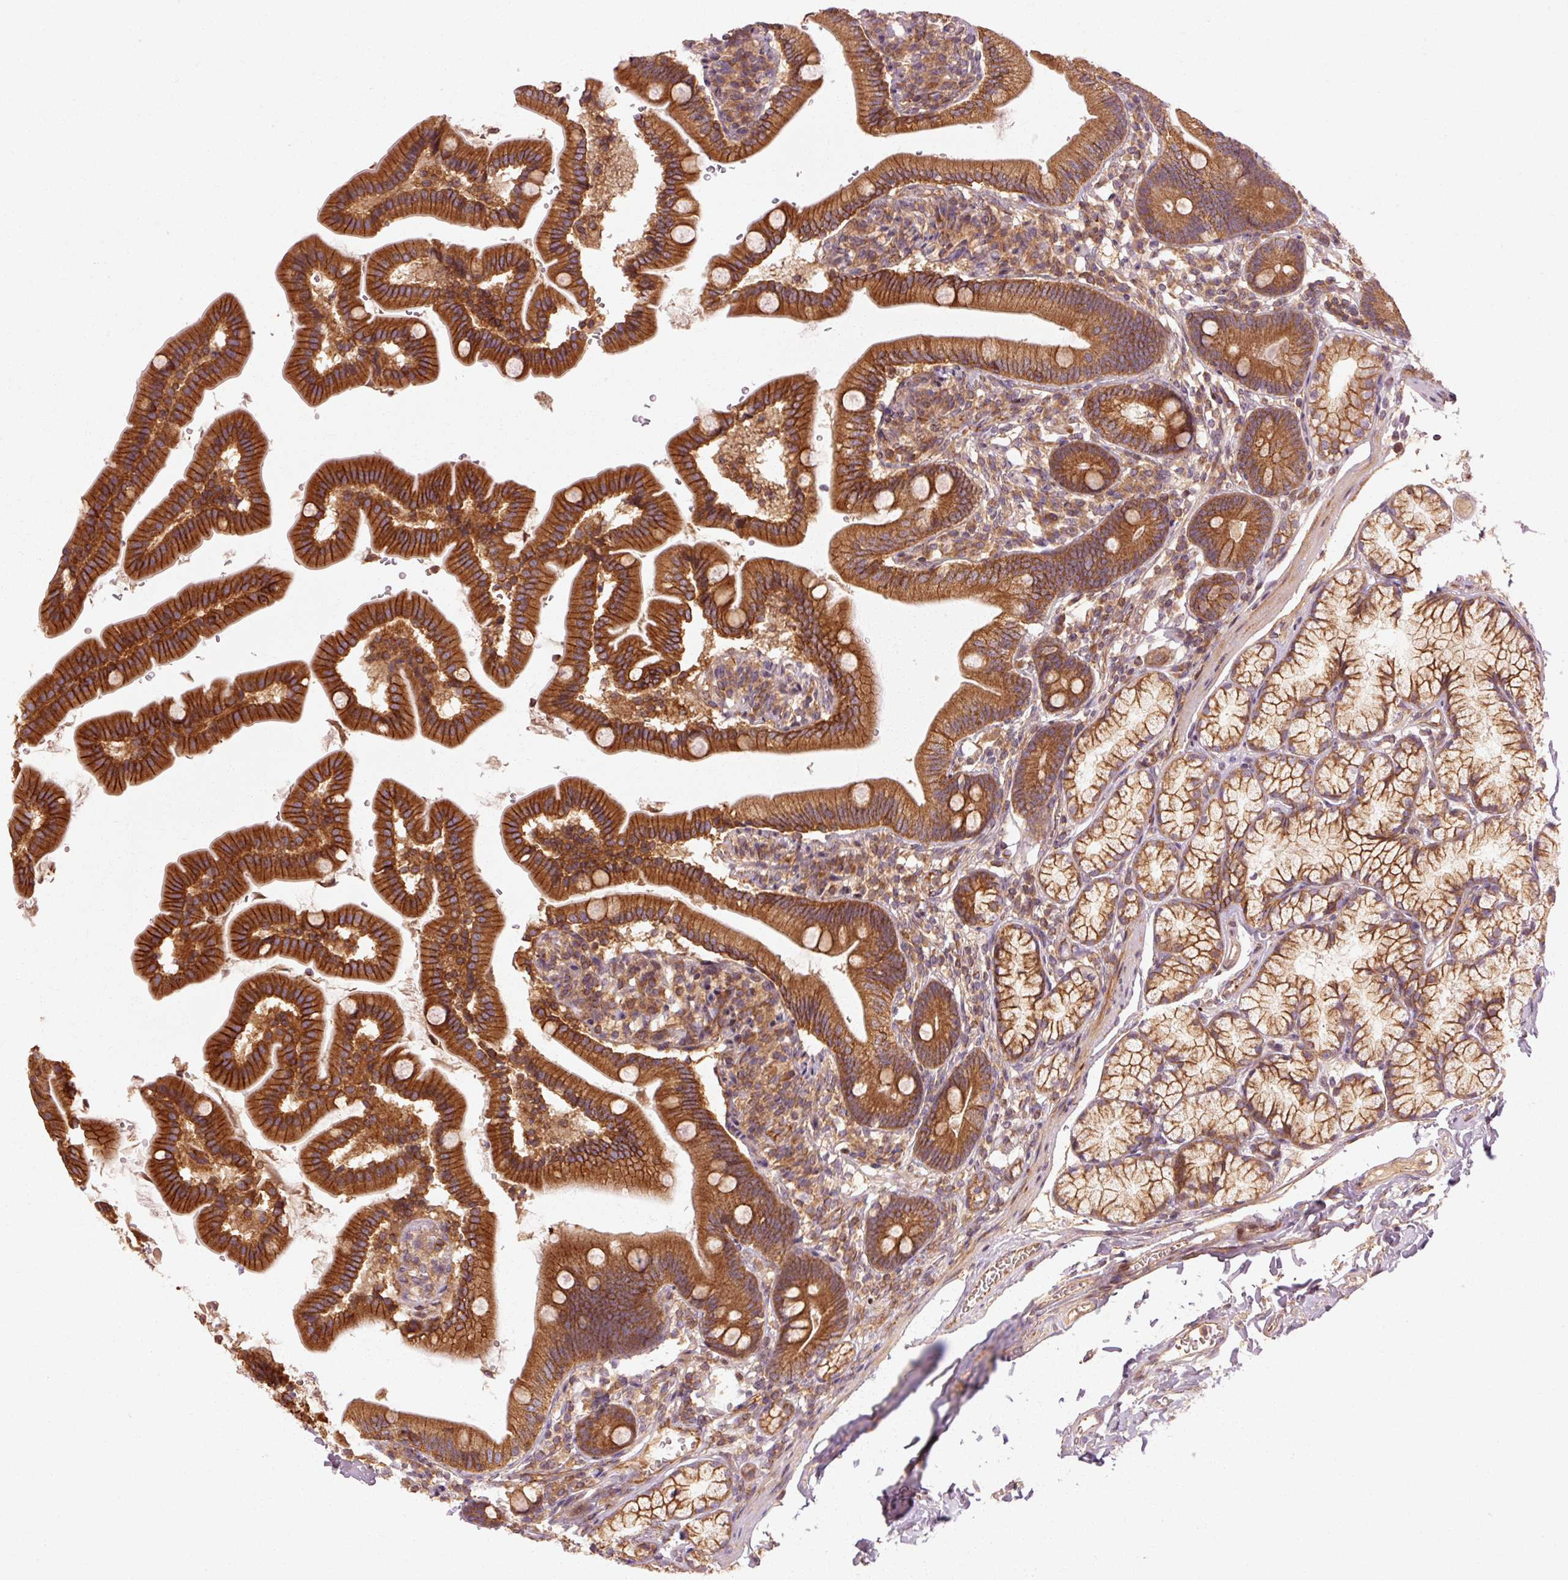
{"staining": {"intensity": "strong", "quantity": ">75%", "location": "cytoplasmic/membranous"}, "tissue": "duodenum", "cell_type": "Glandular cells", "image_type": "normal", "snomed": [{"axis": "morphology", "description": "Normal tissue, NOS"}, {"axis": "topography", "description": "Duodenum"}], "caption": "Glandular cells show high levels of strong cytoplasmic/membranous expression in approximately >75% of cells in normal duodenum. (DAB (3,3'-diaminobenzidine) IHC with brightfield microscopy, high magnification).", "gene": "CTNNA1", "patient": {"sex": "female", "age": 67}}